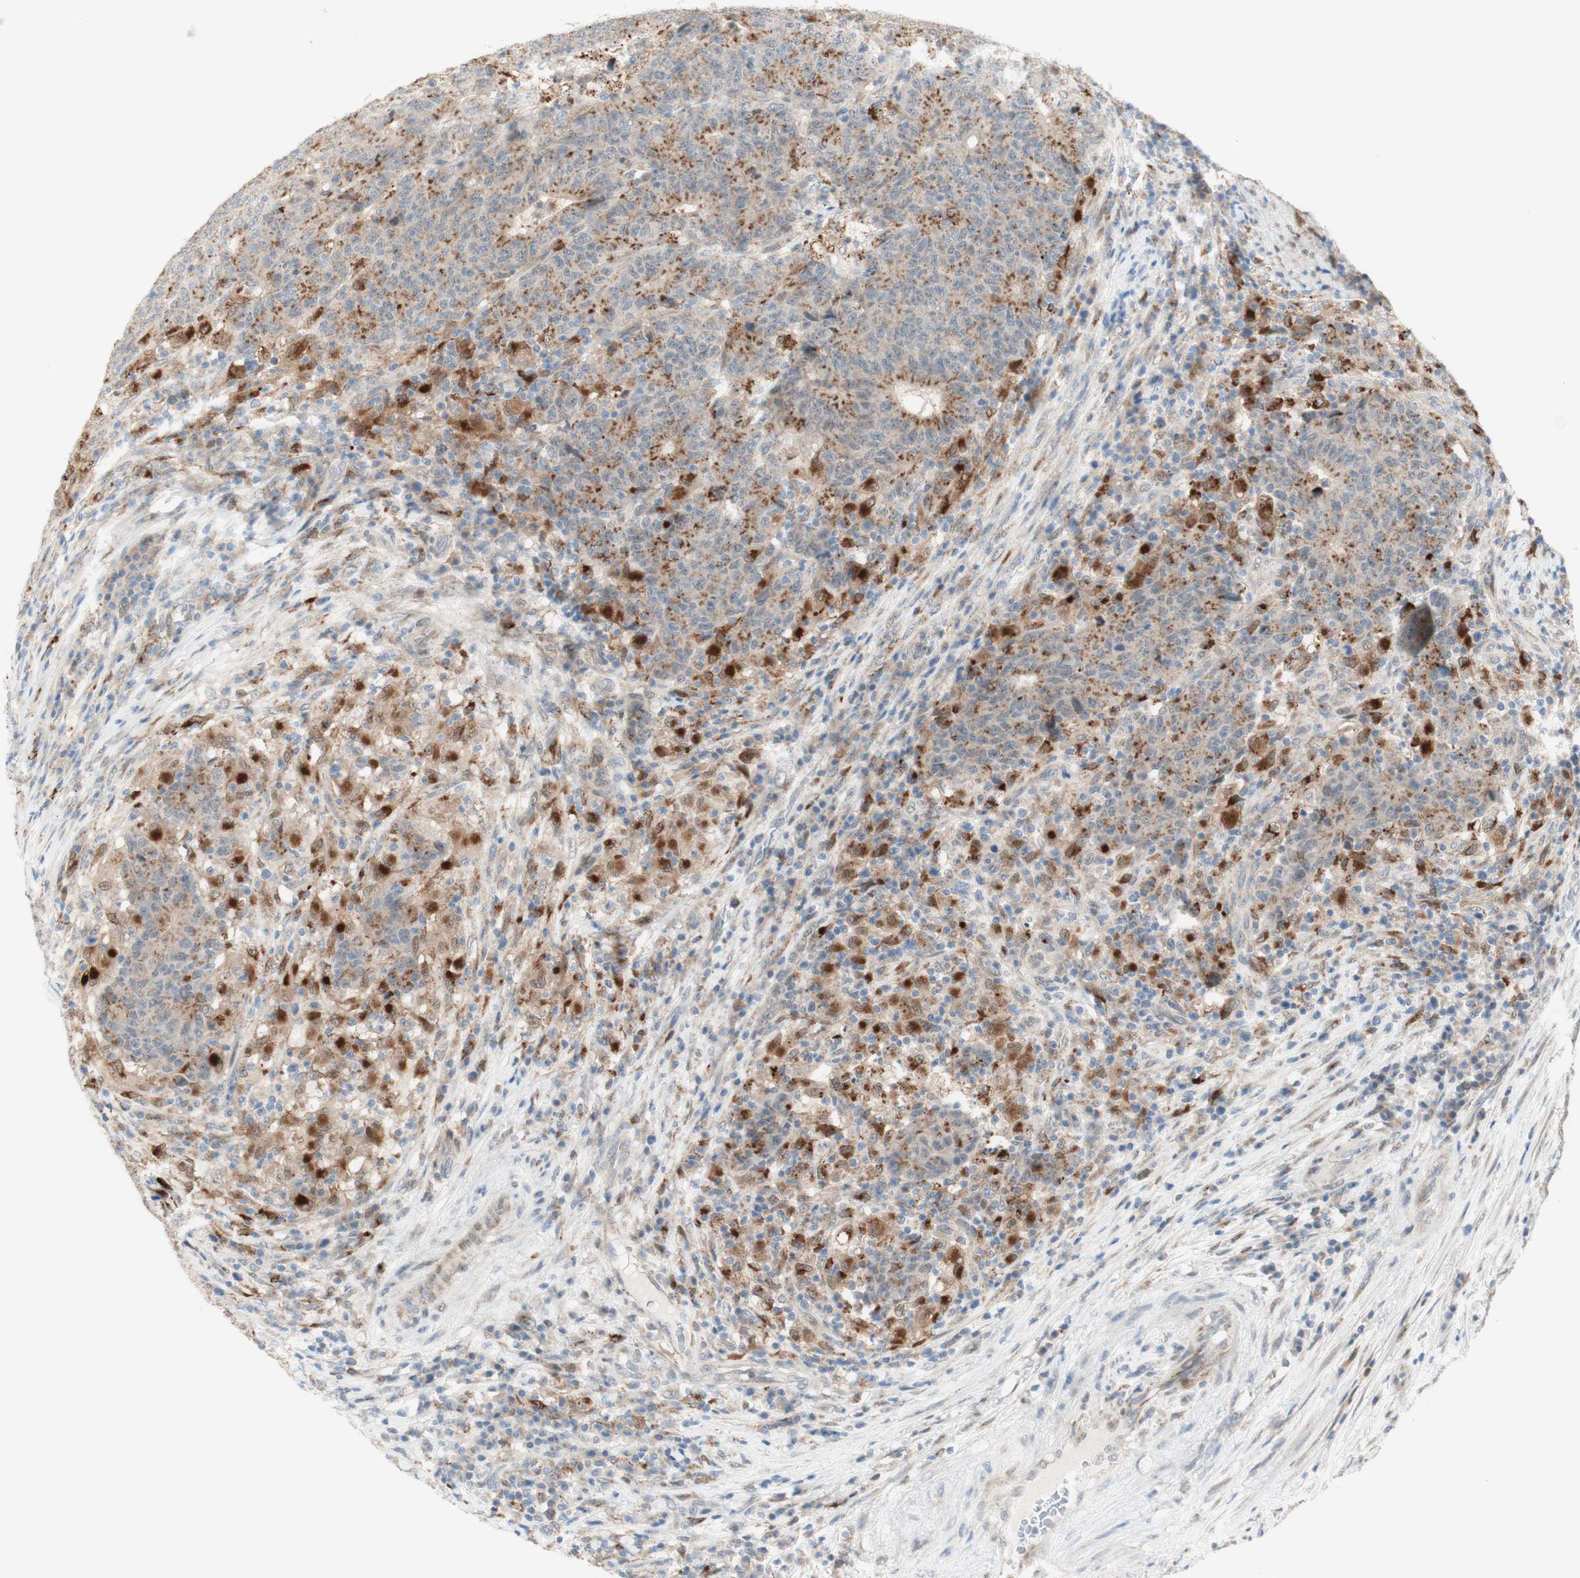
{"staining": {"intensity": "moderate", "quantity": "25%-75%", "location": "cytoplasmic/membranous"}, "tissue": "colorectal cancer", "cell_type": "Tumor cells", "image_type": "cancer", "snomed": [{"axis": "morphology", "description": "Normal tissue, NOS"}, {"axis": "morphology", "description": "Adenocarcinoma, NOS"}, {"axis": "topography", "description": "Colon"}], "caption": "IHC photomicrograph of neoplastic tissue: colorectal adenocarcinoma stained using IHC reveals medium levels of moderate protein expression localized specifically in the cytoplasmic/membranous of tumor cells, appearing as a cytoplasmic/membranous brown color.", "gene": "GAPT", "patient": {"sex": "female", "age": 75}}